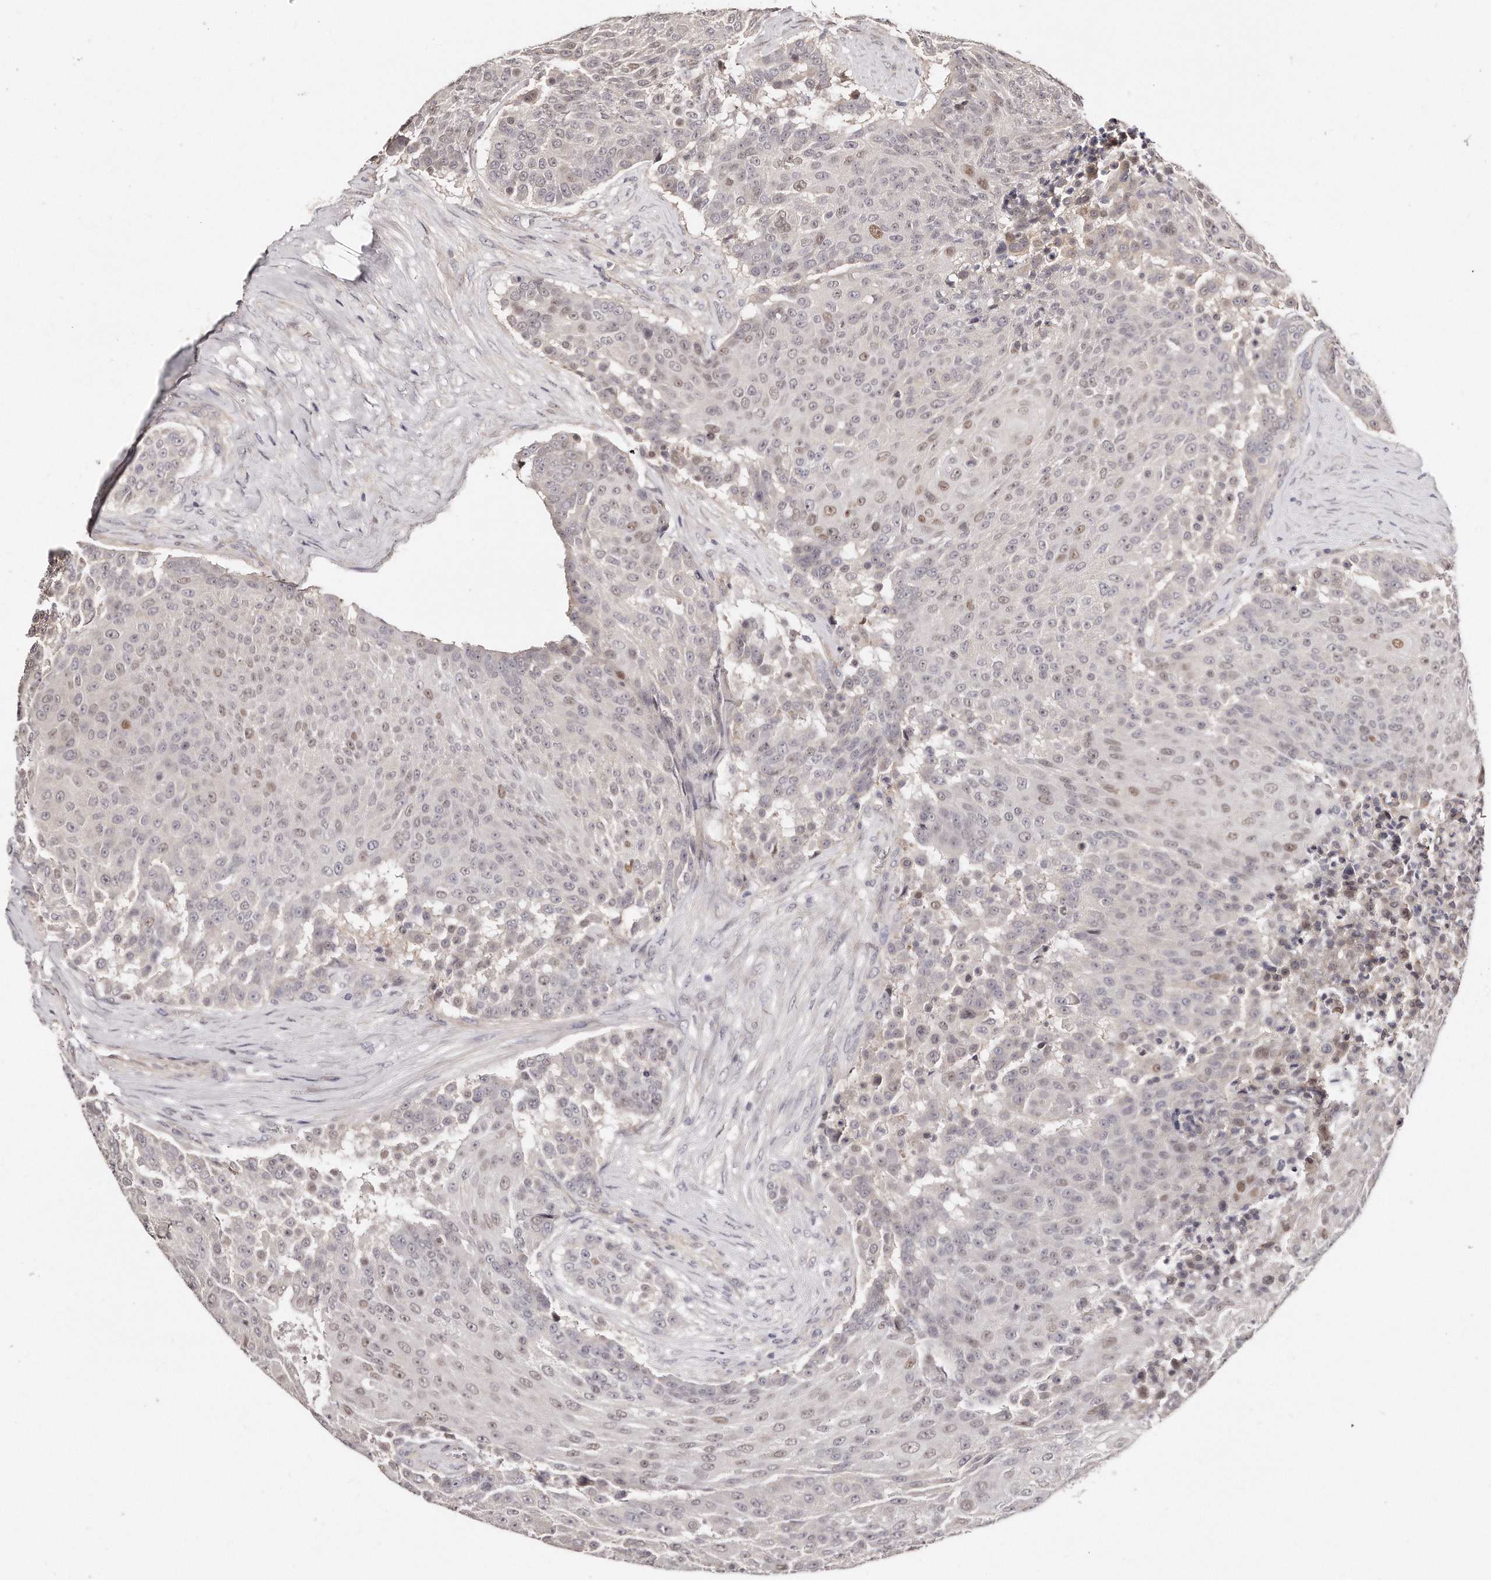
{"staining": {"intensity": "moderate", "quantity": "<25%", "location": "nuclear"}, "tissue": "urothelial cancer", "cell_type": "Tumor cells", "image_type": "cancer", "snomed": [{"axis": "morphology", "description": "Urothelial carcinoma, High grade"}, {"axis": "topography", "description": "Urinary bladder"}], "caption": "IHC (DAB (3,3'-diaminobenzidine)) staining of human urothelial carcinoma (high-grade) demonstrates moderate nuclear protein positivity in about <25% of tumor cells.", "gene": "CASZ1", "patient": {"sex": "female", "age": 63}}